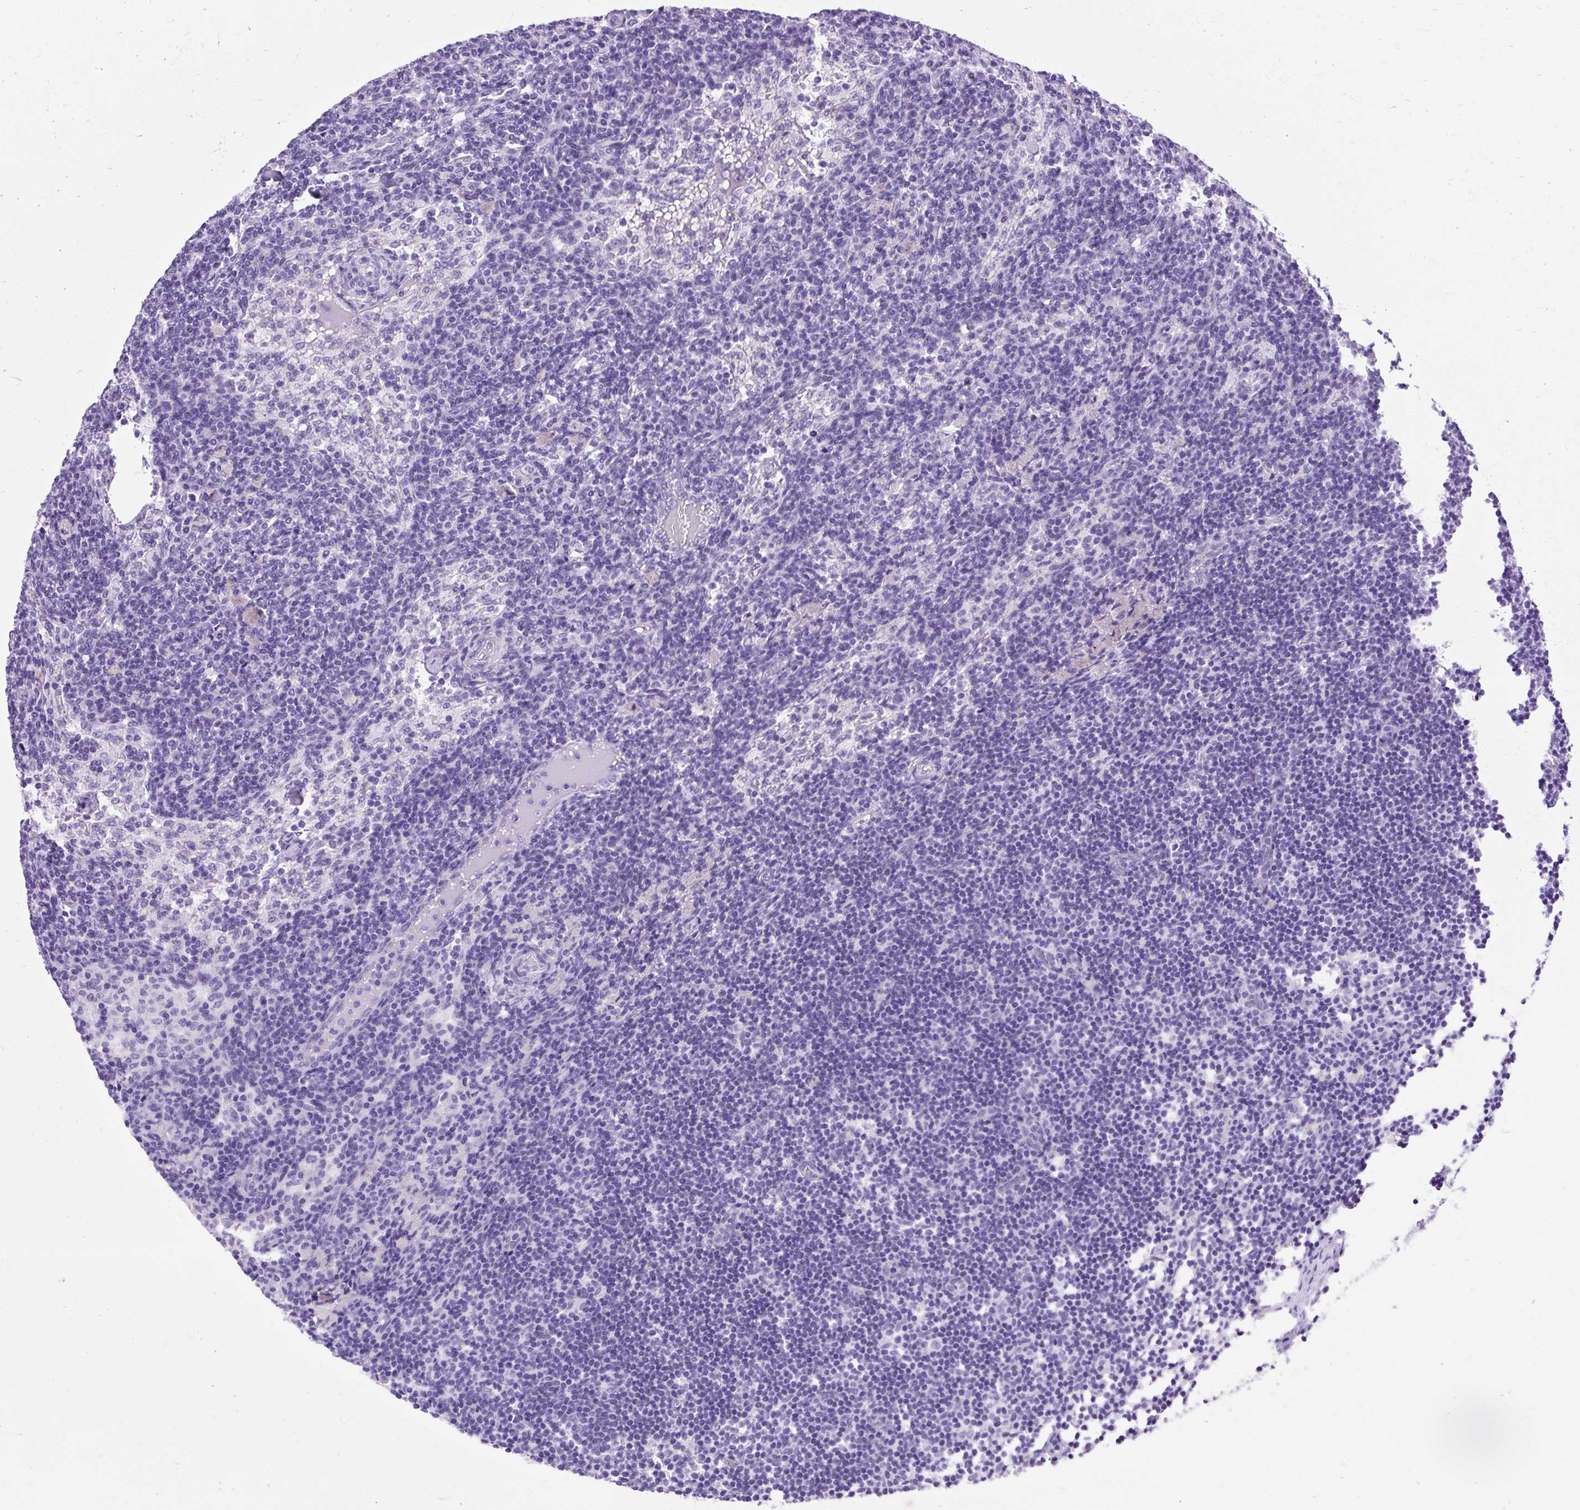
{"staining": {"intensity": "negative", "quantity": "none", "location": "none"}, "tissue": "lymph node", "cell_type": "Germinal center cells", "image_type": "normal", "snomed": [{"axis": "morphology", "description": "Normal tissue, NOS"}, {"axis": "topography", "description": "Lymph node"}], "caption": "Image shows no protein staining in germinal center cells of normal lymph node.", "gene": "MYO6", "patient": {"sex": "male", "age": 49}}